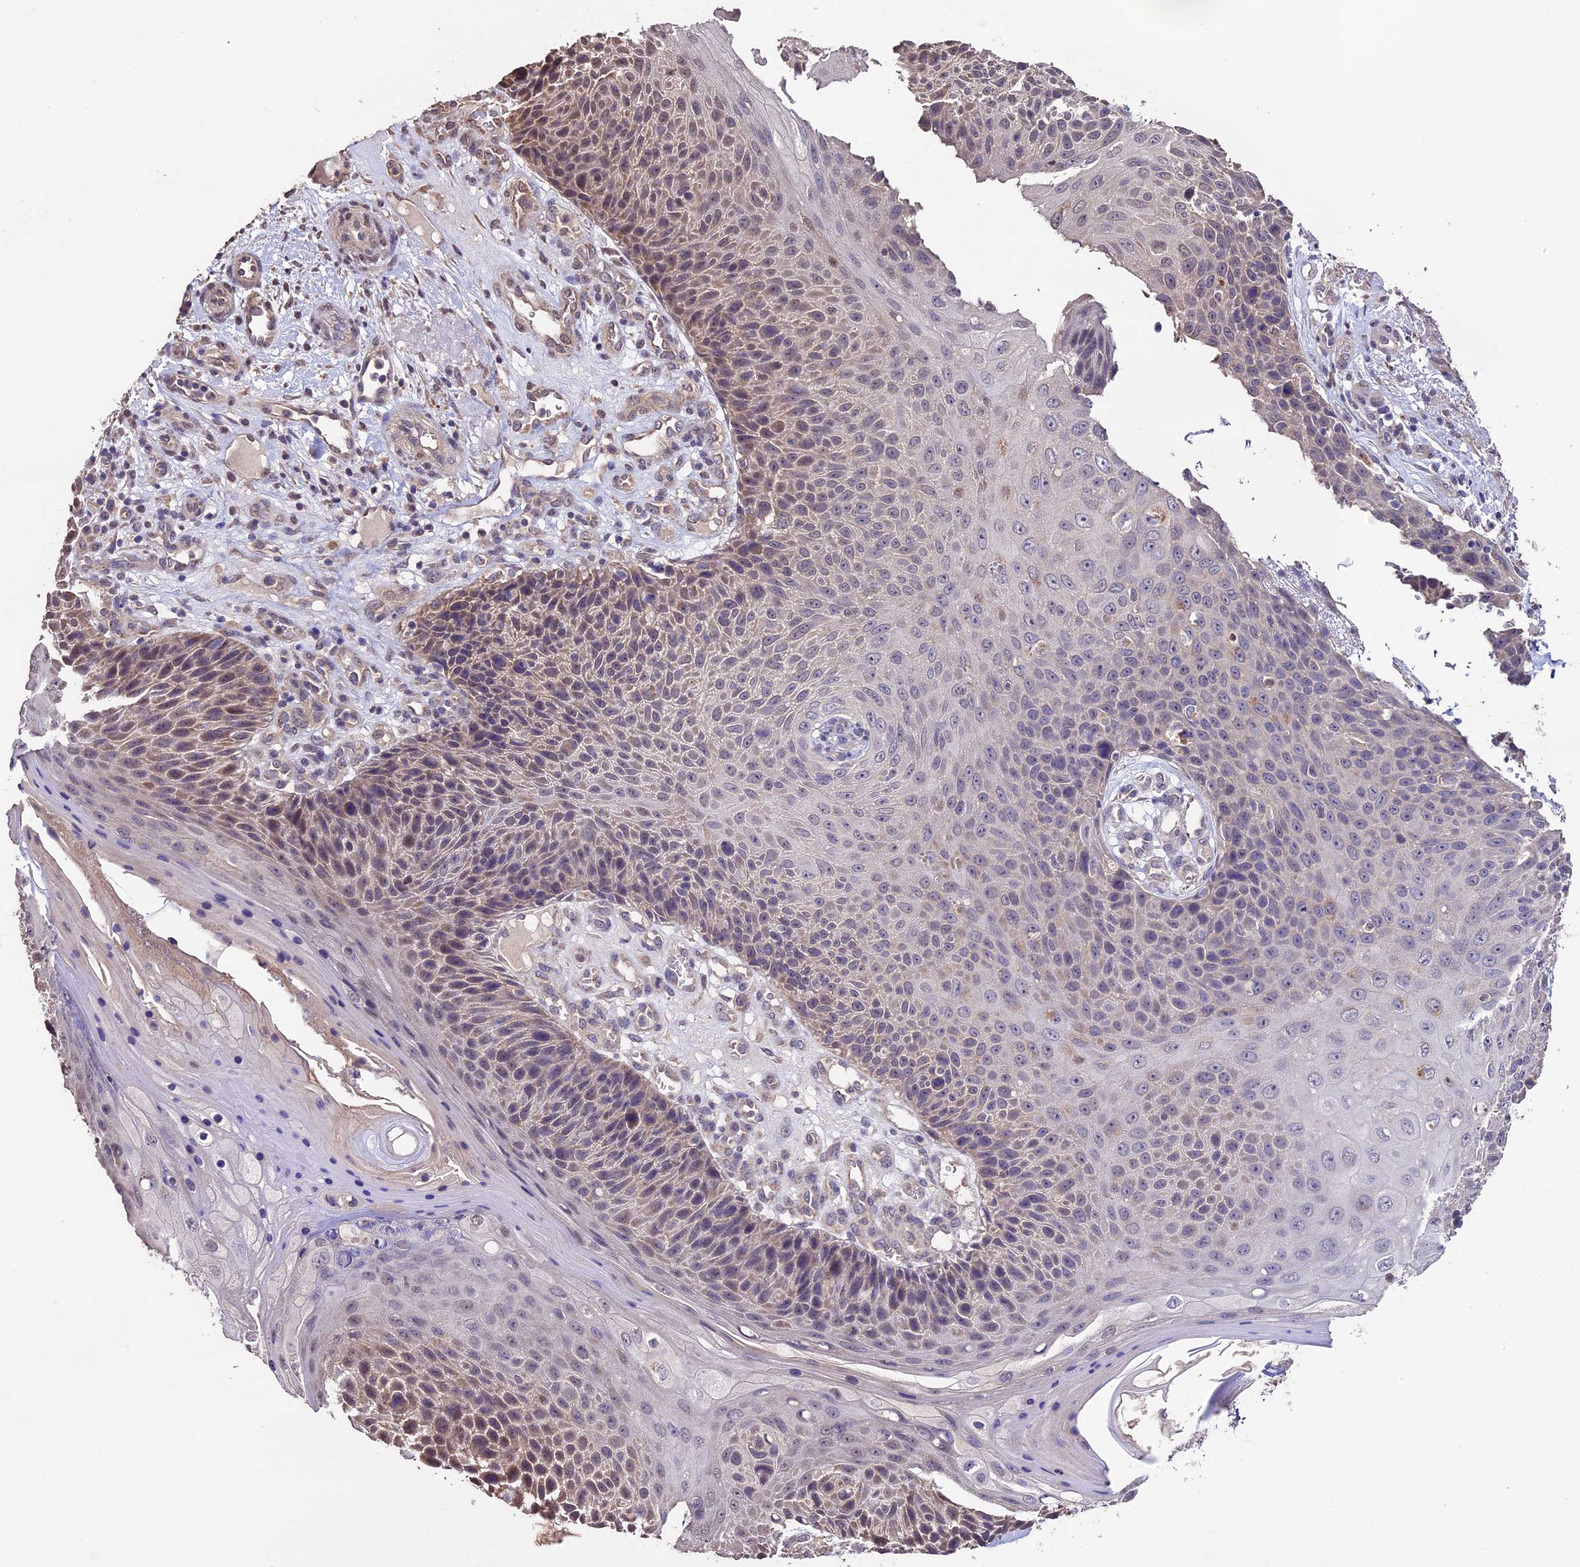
{"staining": {"intensity": "moderate", "quantity": "25%-75%", "location": "cytoplasmic/membranous,nuclear"}, "tissue": "skin cancer", "cell_type": "Tumor cells", "image_type": "cancer", "snomed": [{"axis": "morphology", "description": "Squamous cell carcinoma, NOS"}, {"axis": "topography", "description": "Skin"}], "caption": "Skin cancer (squamous cell carcinoma) tissue exhibits moderate cytoplasmic/membranous and nuclear positivity in about 25%-75% of tumor cells", "gene": "DIS3L", "patient": {"sex": "female", "age": 88}}